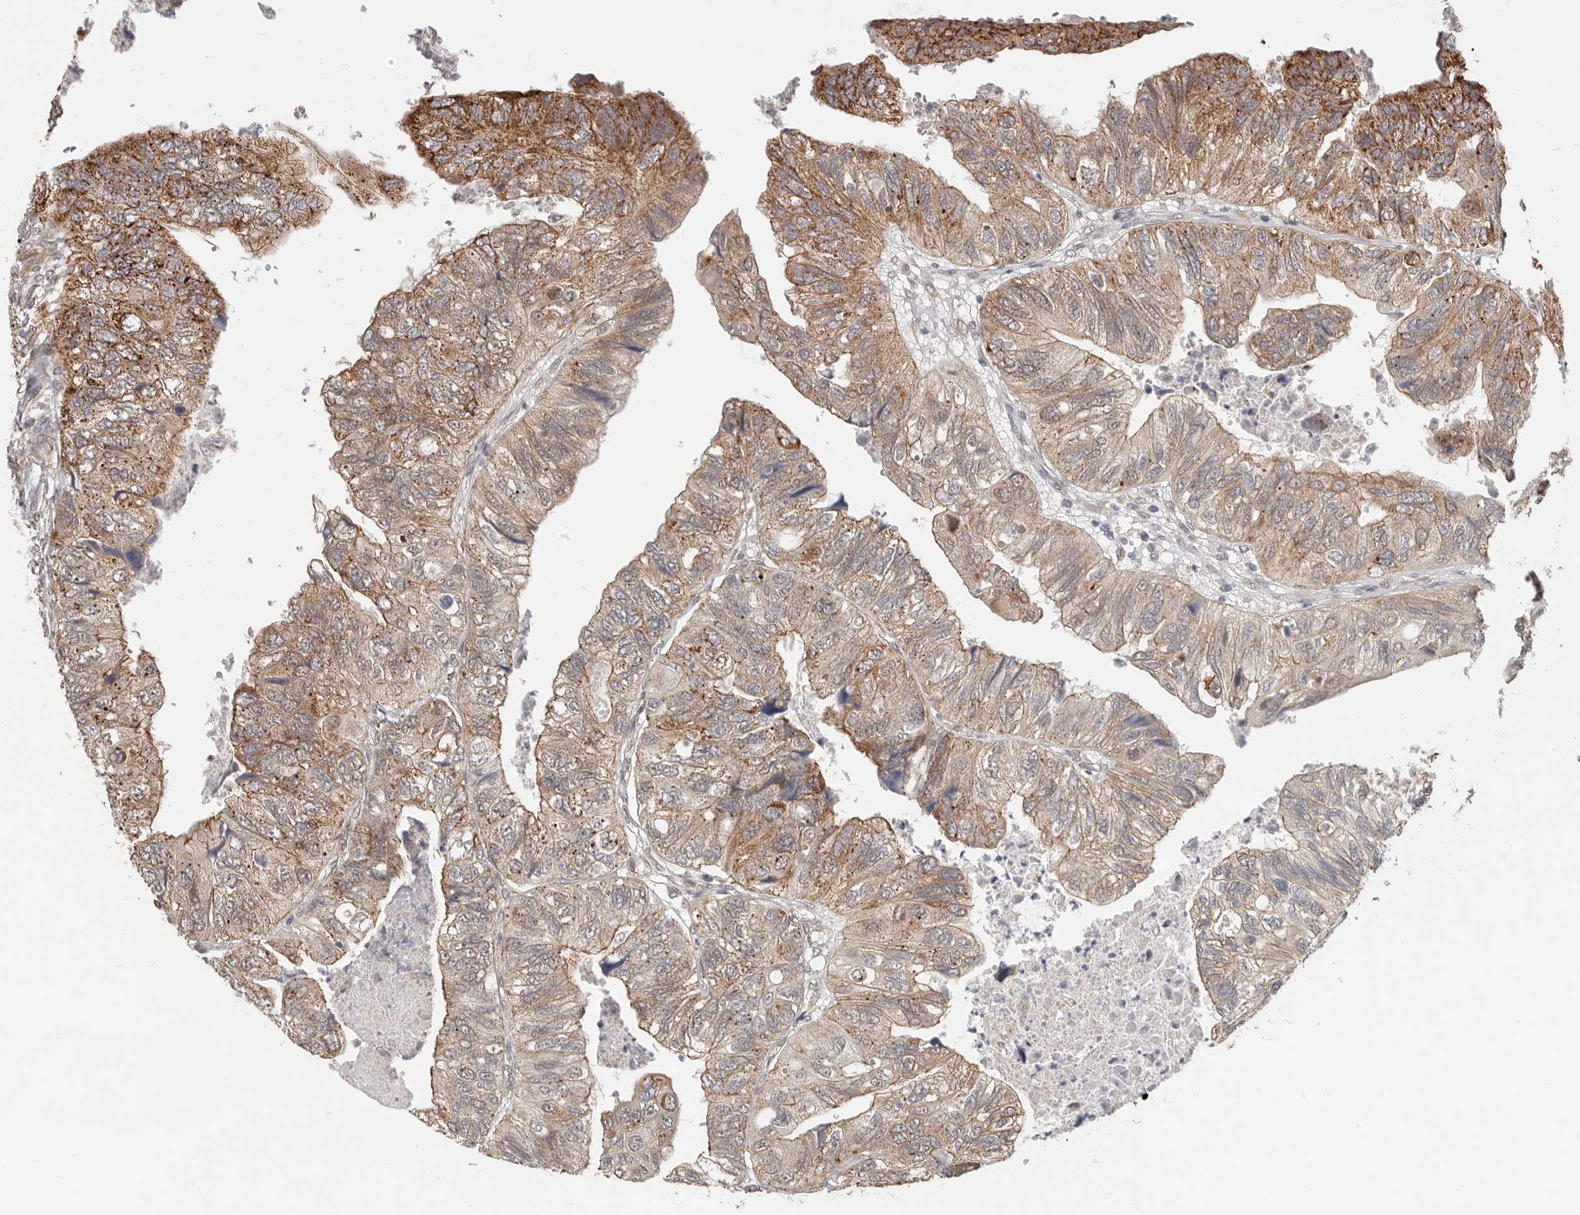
{"staining": {"intensity": "strong", "quantity": ">75%", "location": "cytoplasmic/membranous"}, "tissue": "colorectal cancer", "cell_type": "Tumor cells", "image_type": "cancer", "snomed": [{"axis": "morphology", "description": "Adenocarcinoma, NOS"}, {"axis": "topography", "description": "Rectum"}], "caption": "Protein positivity by immunohistochemistry reveals strong cytoplasmic/membranous staining in about >75% of tumor cells in colorectal adenocarcinoma.", "gene": "USP49", "patient": {"sex": "male", "age": 63}}